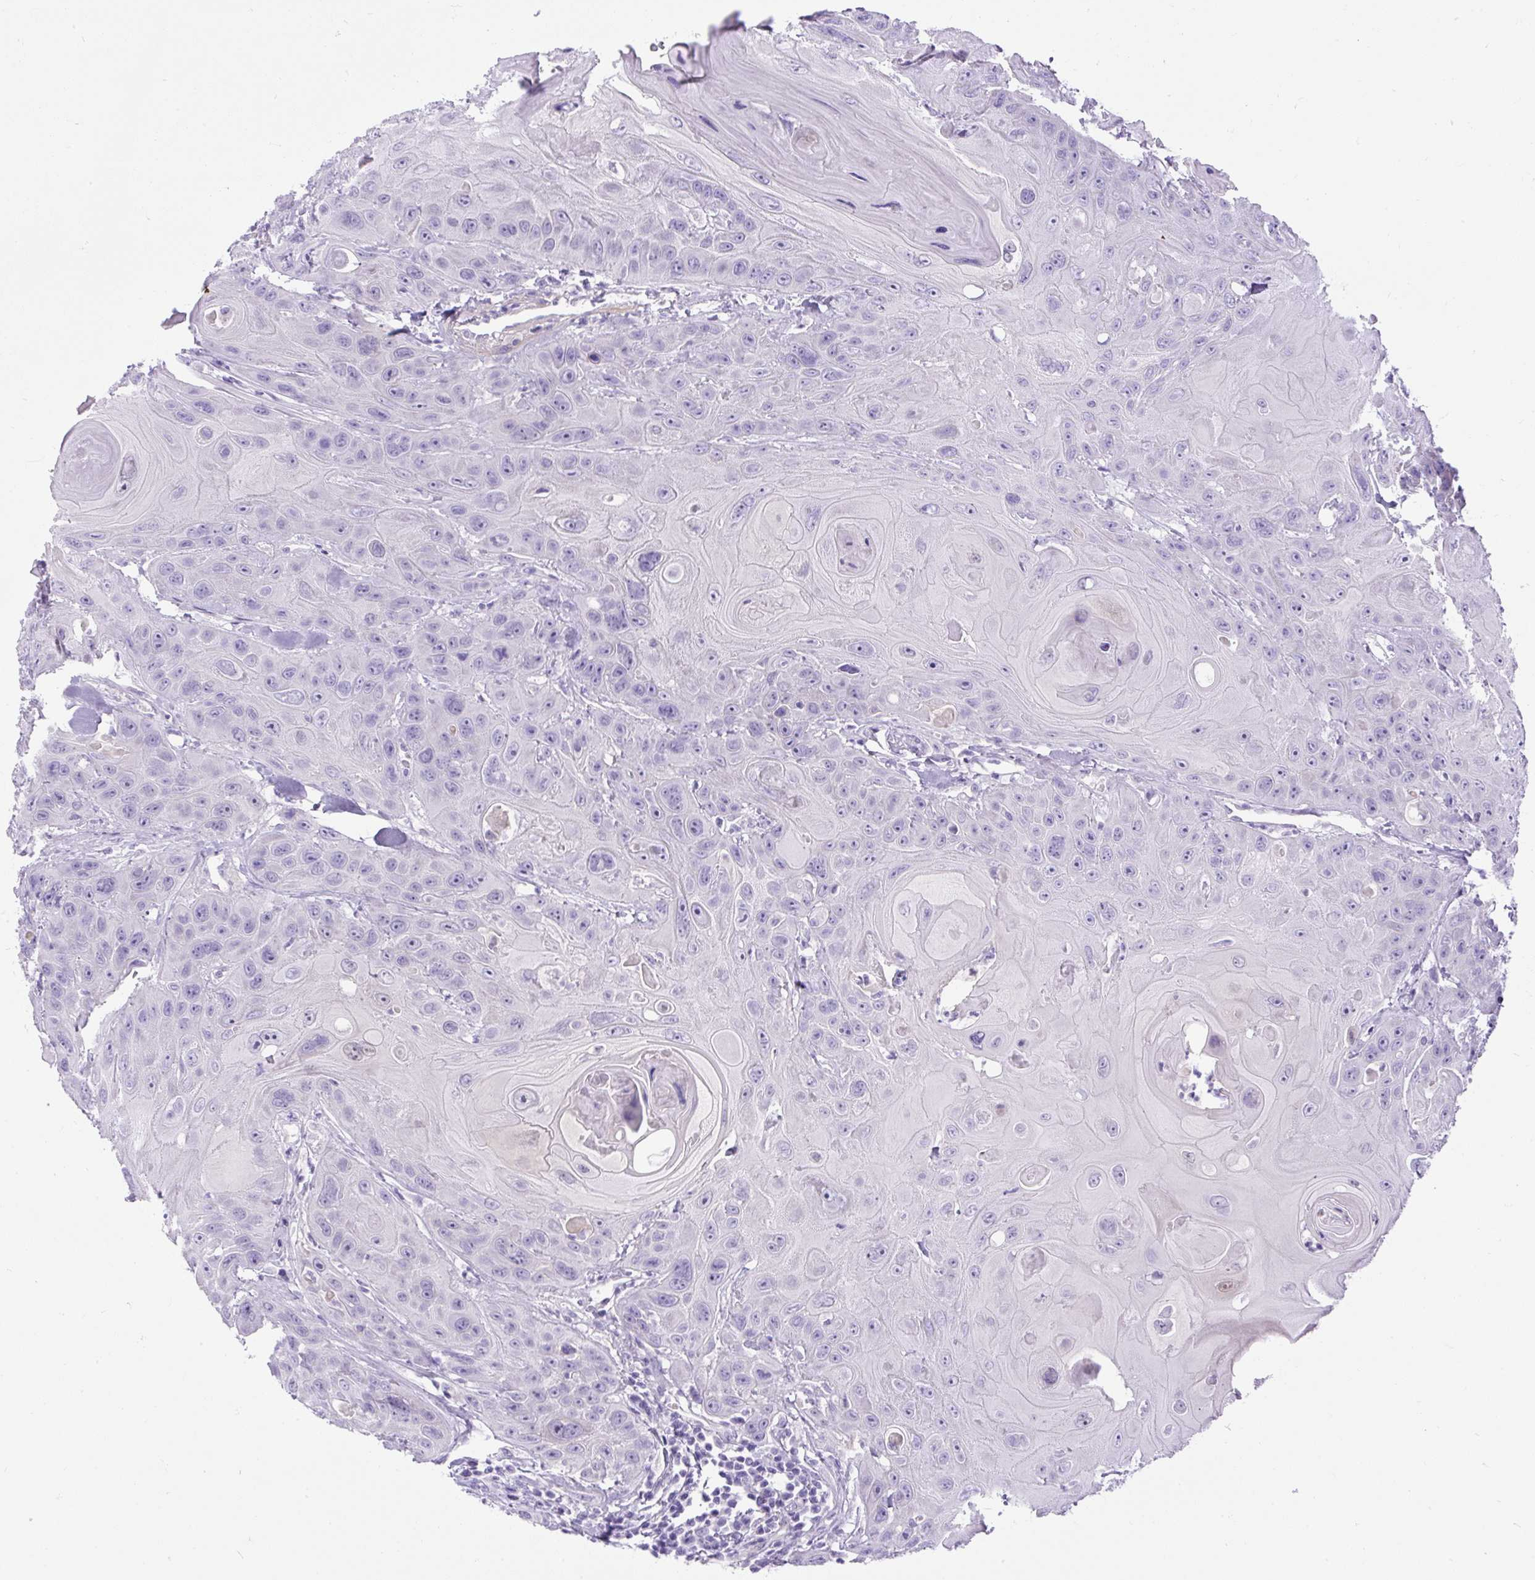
{"staining": {"intensity": "negative", "quantity": "none", "location": "none"}, "tissue": "head and neck cancer", "cell_type": "Tumor cells", "image_type": "cancer", "snomed": [{"axis": "morphology", "description": "Squamous cell carcinoma, NOS"}, {"axis": "topography", "description": "Head-Neck"}], "caption": "Tumor cells are negative for brown protein staining in head and neck cancer.", "gene": "UPP1", "patient": {"sex": "female", "age": 59}}